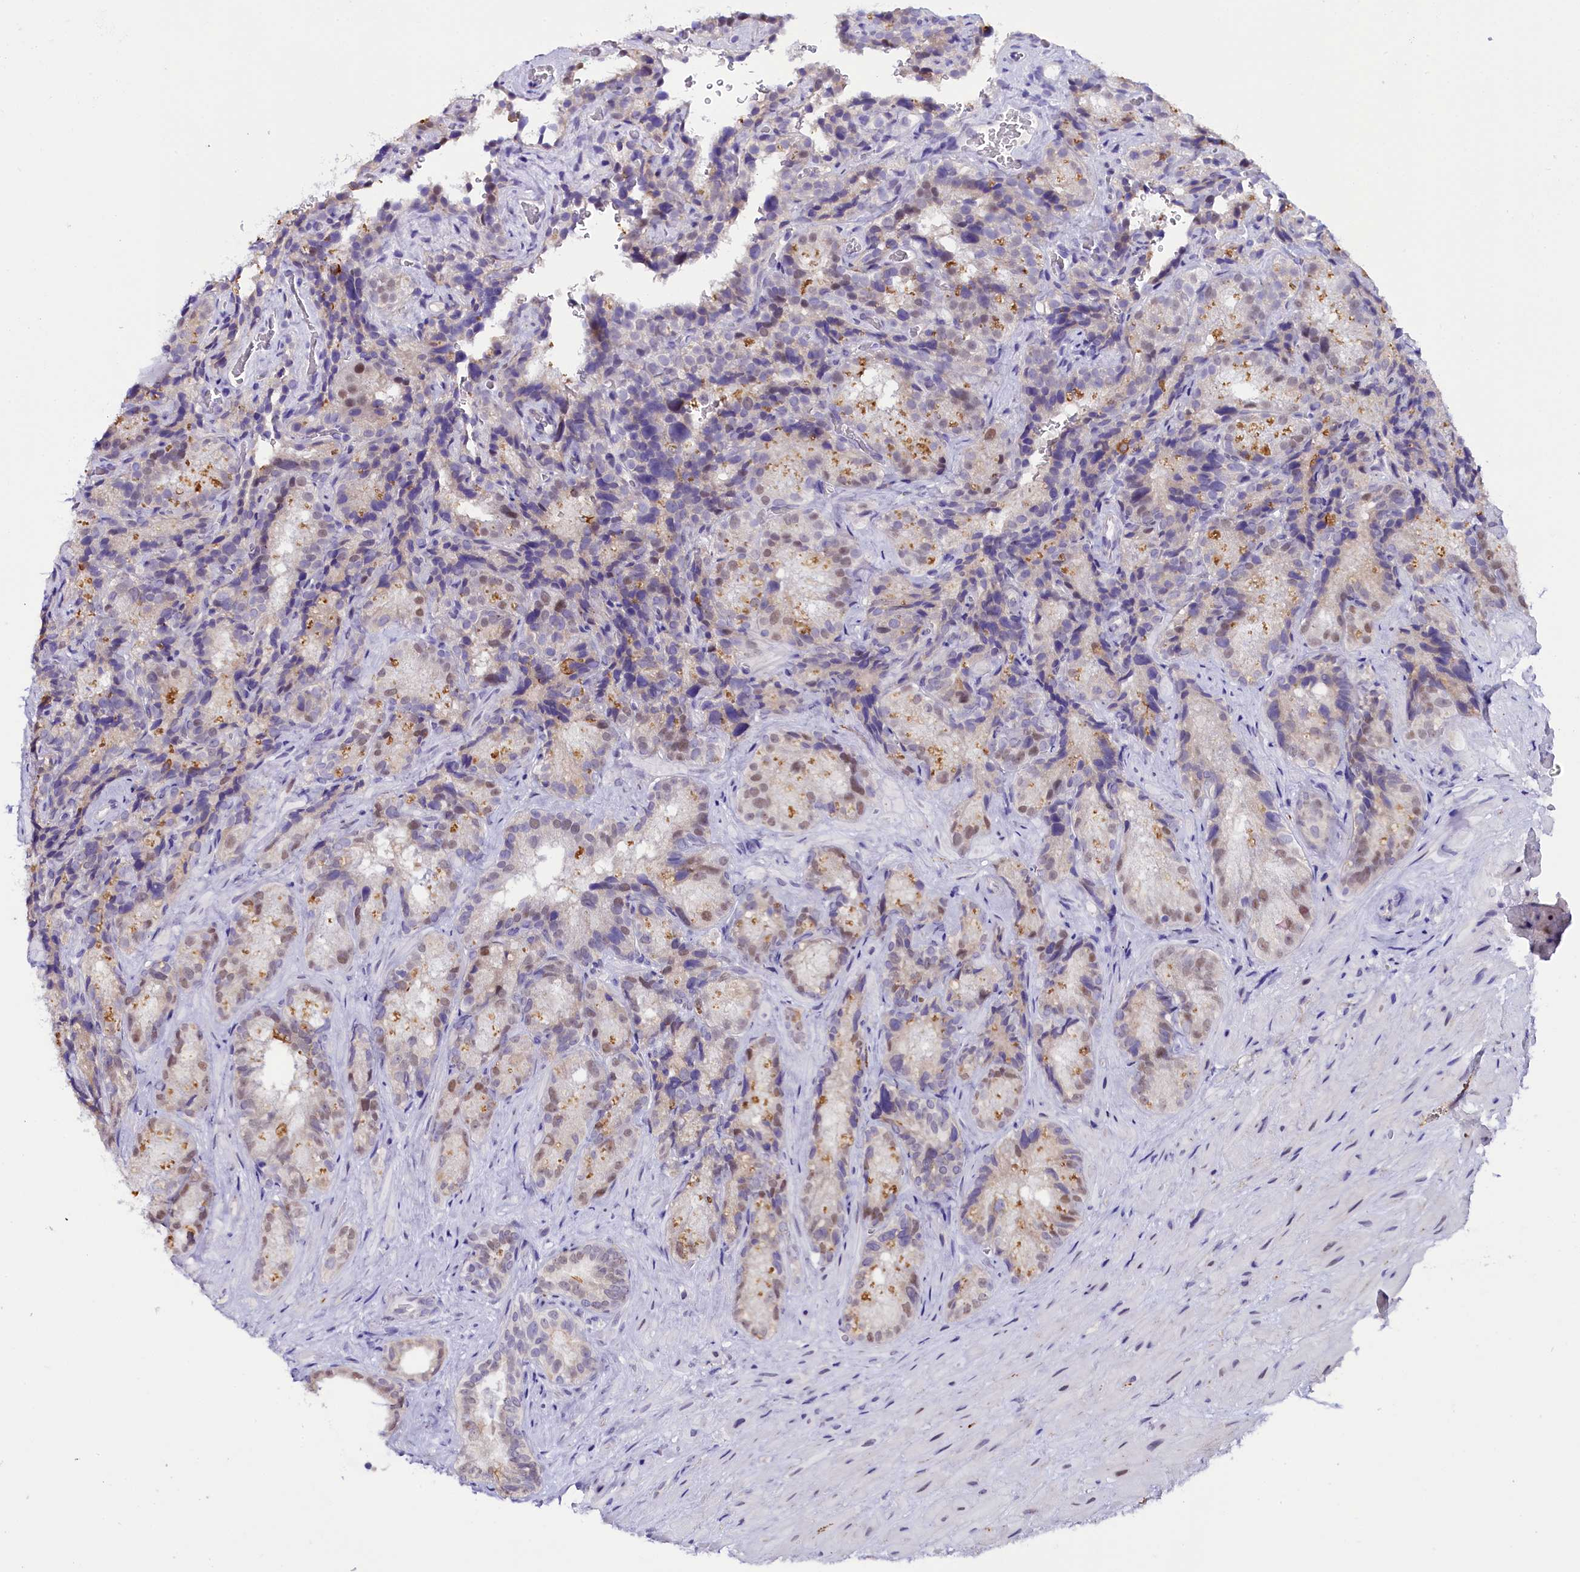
{"staining": {"intensity": "moderate", "quantity": "<25%", "location": "nuclear"}, "tissue": "seminal vesicle", "cell_type": "Glandular cells", "image_type": "normal", "snomed": [{"axis": "morphology", "description": "Normal tissue, NOS"}, {"axis": "topography", "description": "Seminal veicle"}], "caption": "Glandular cells reveal moderate nuclear staining in approximately <25% of cells in unremarkable seminal vesicle.", "gene": "OSGEP", "patient": {"sex": "male", "age": 58}}